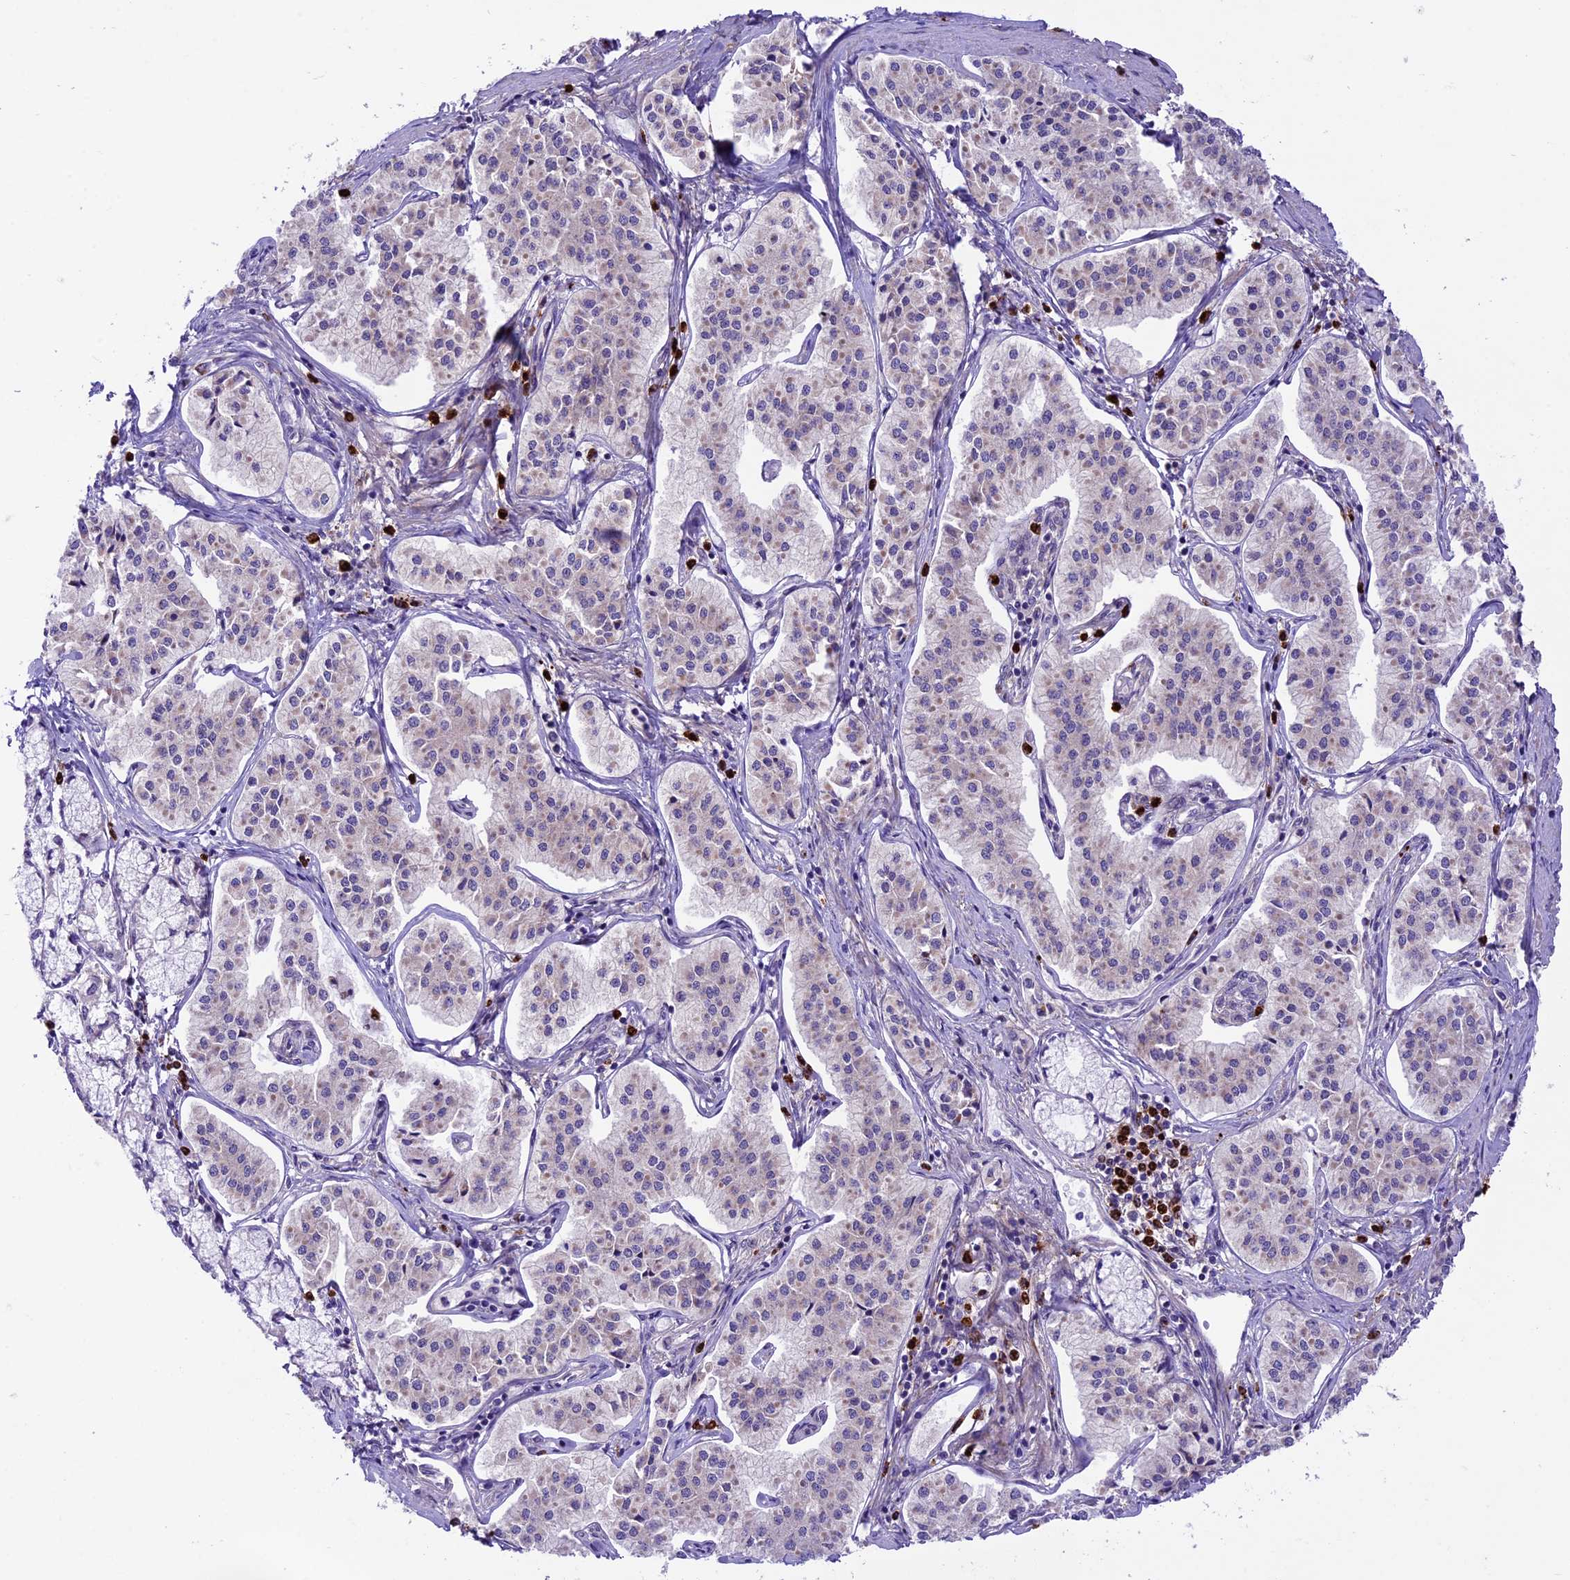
{"staining": {"intensity": "weak", "quantity": "<25%", "location": "cytoplasmic/membranous"}, "tissue": "pancreatic cancer", "cell_type": "Tumor cells", "image_type": "cancer", "snomed": [{"axis": "morphology", "description": "Adenocarcinoma, NOS"}, {"axis": "topography", "description": "Pancreas"}], "caption": "Tumor cells are negative for protein expression in human pancreatic cancer.", "gene": "SPRED1", "patient": {"sex": "female", "age": 50}}